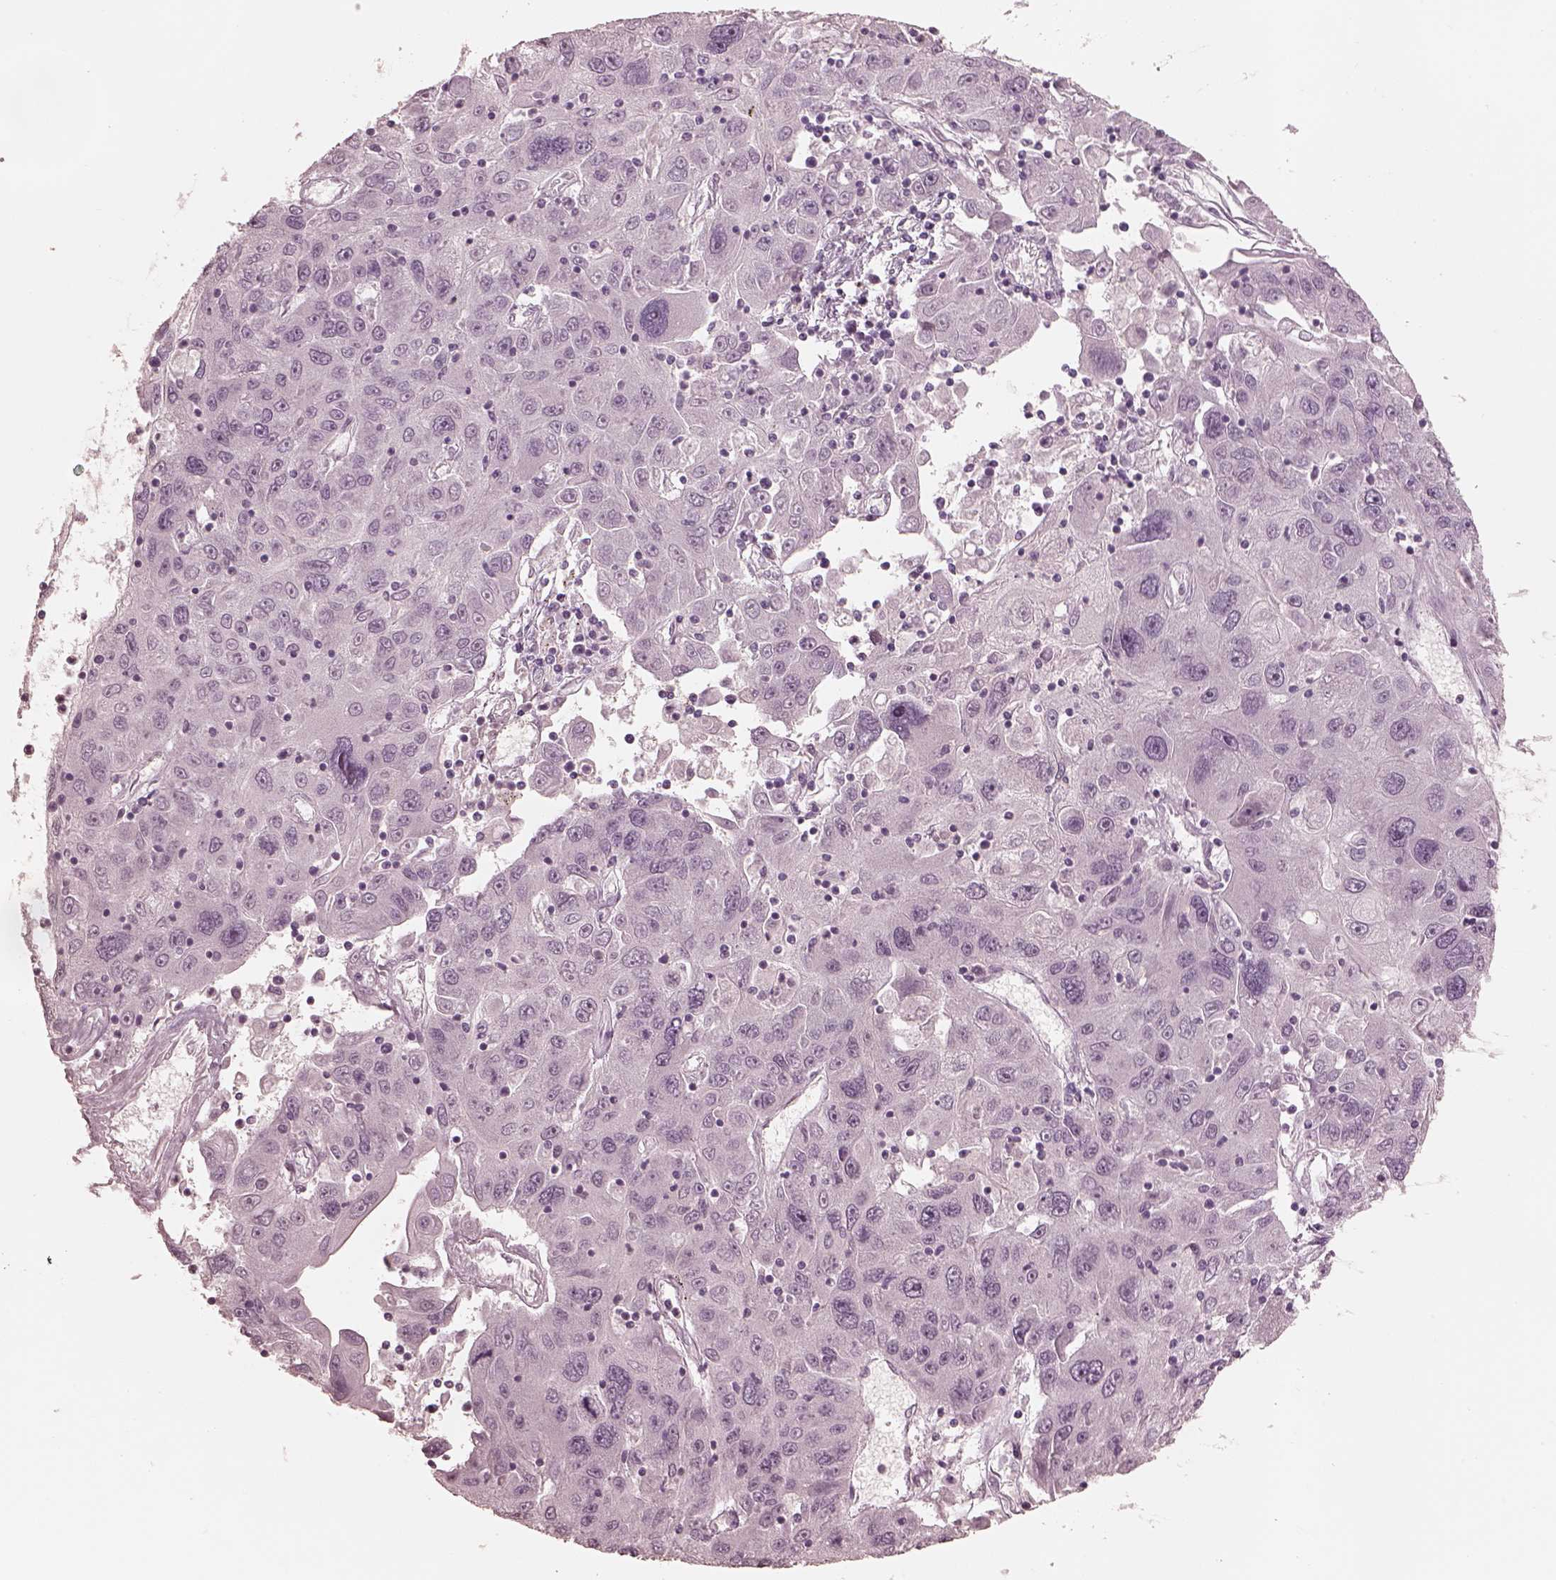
{"staining": {"intensity": "negative", "quantity": "none", "location": "none"}, "tissue": "stomach cancer", "cell_type": "Tumor cells", "image_type": "cancer", "snomed": [{"axis": "morphology", "description": "Adenocarcinoma, NOS"}, {"axis": "topography", "description": "Stomach"}], "caption": "There is no significant staining in tumor cells of stomach adenocarcinoma. (DAB (3,3'-diaminobenzidine) IHC with hematoxylin counter stain).", "gene": "PRKACG", "patient": {"sex": "male", "age": 56}}